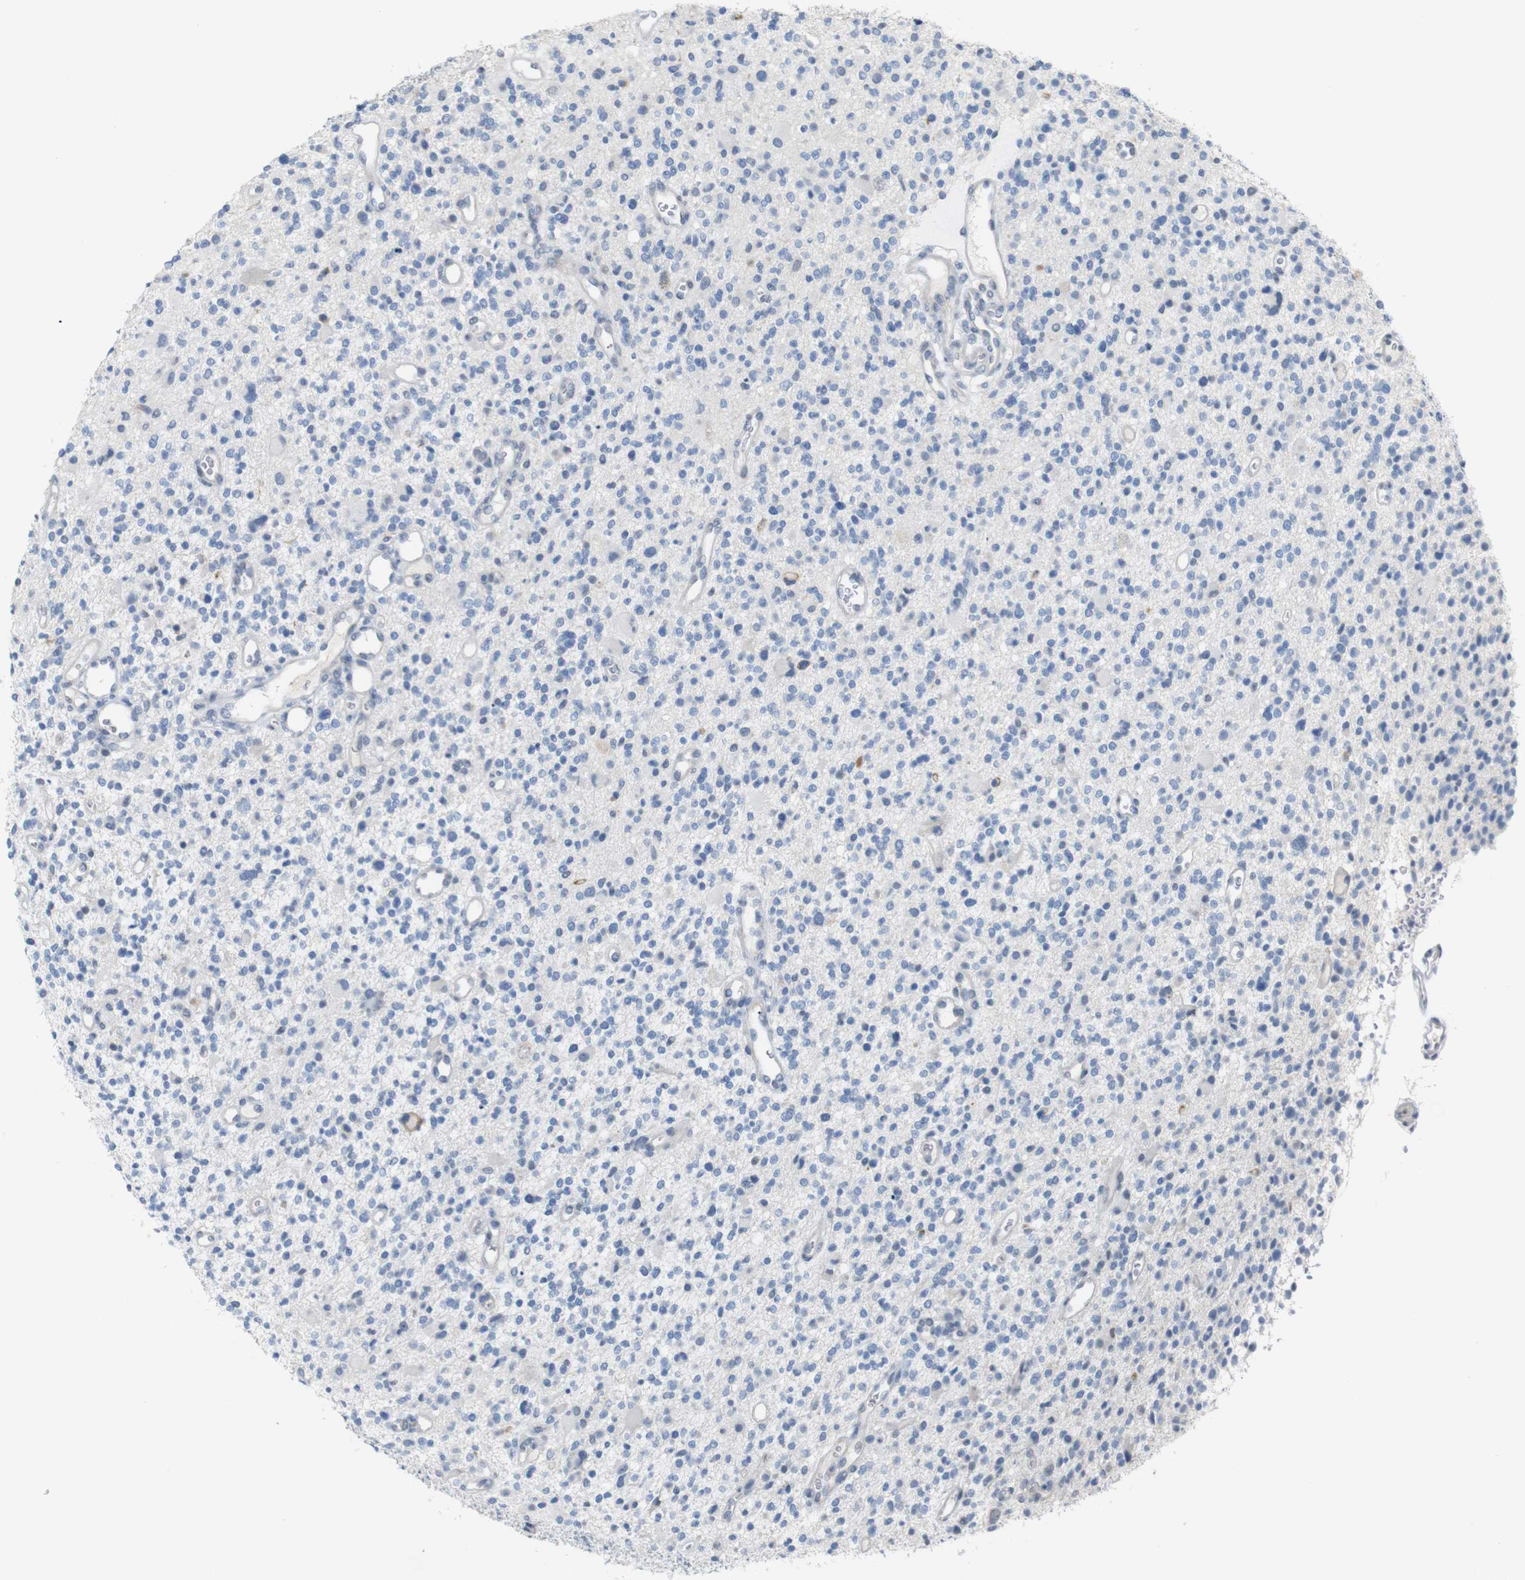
{"staining": {"intensity": "negative", "quantity": "none", "location": "none"}, "tissue": "glioma", "cell_type": "Tumor cells", "image_type": "cancer", "snomed": [{"axis": "morphology", "description": "Glioma, malignant, High grade"}, {"axis": "topography", "description": "Brain"}], "caption": "Tumor cells are negative for brown protein staining in malignant high-grade glioma.", "gene": "CHRM5", "patient": {"sex": "male", "age": 48}}